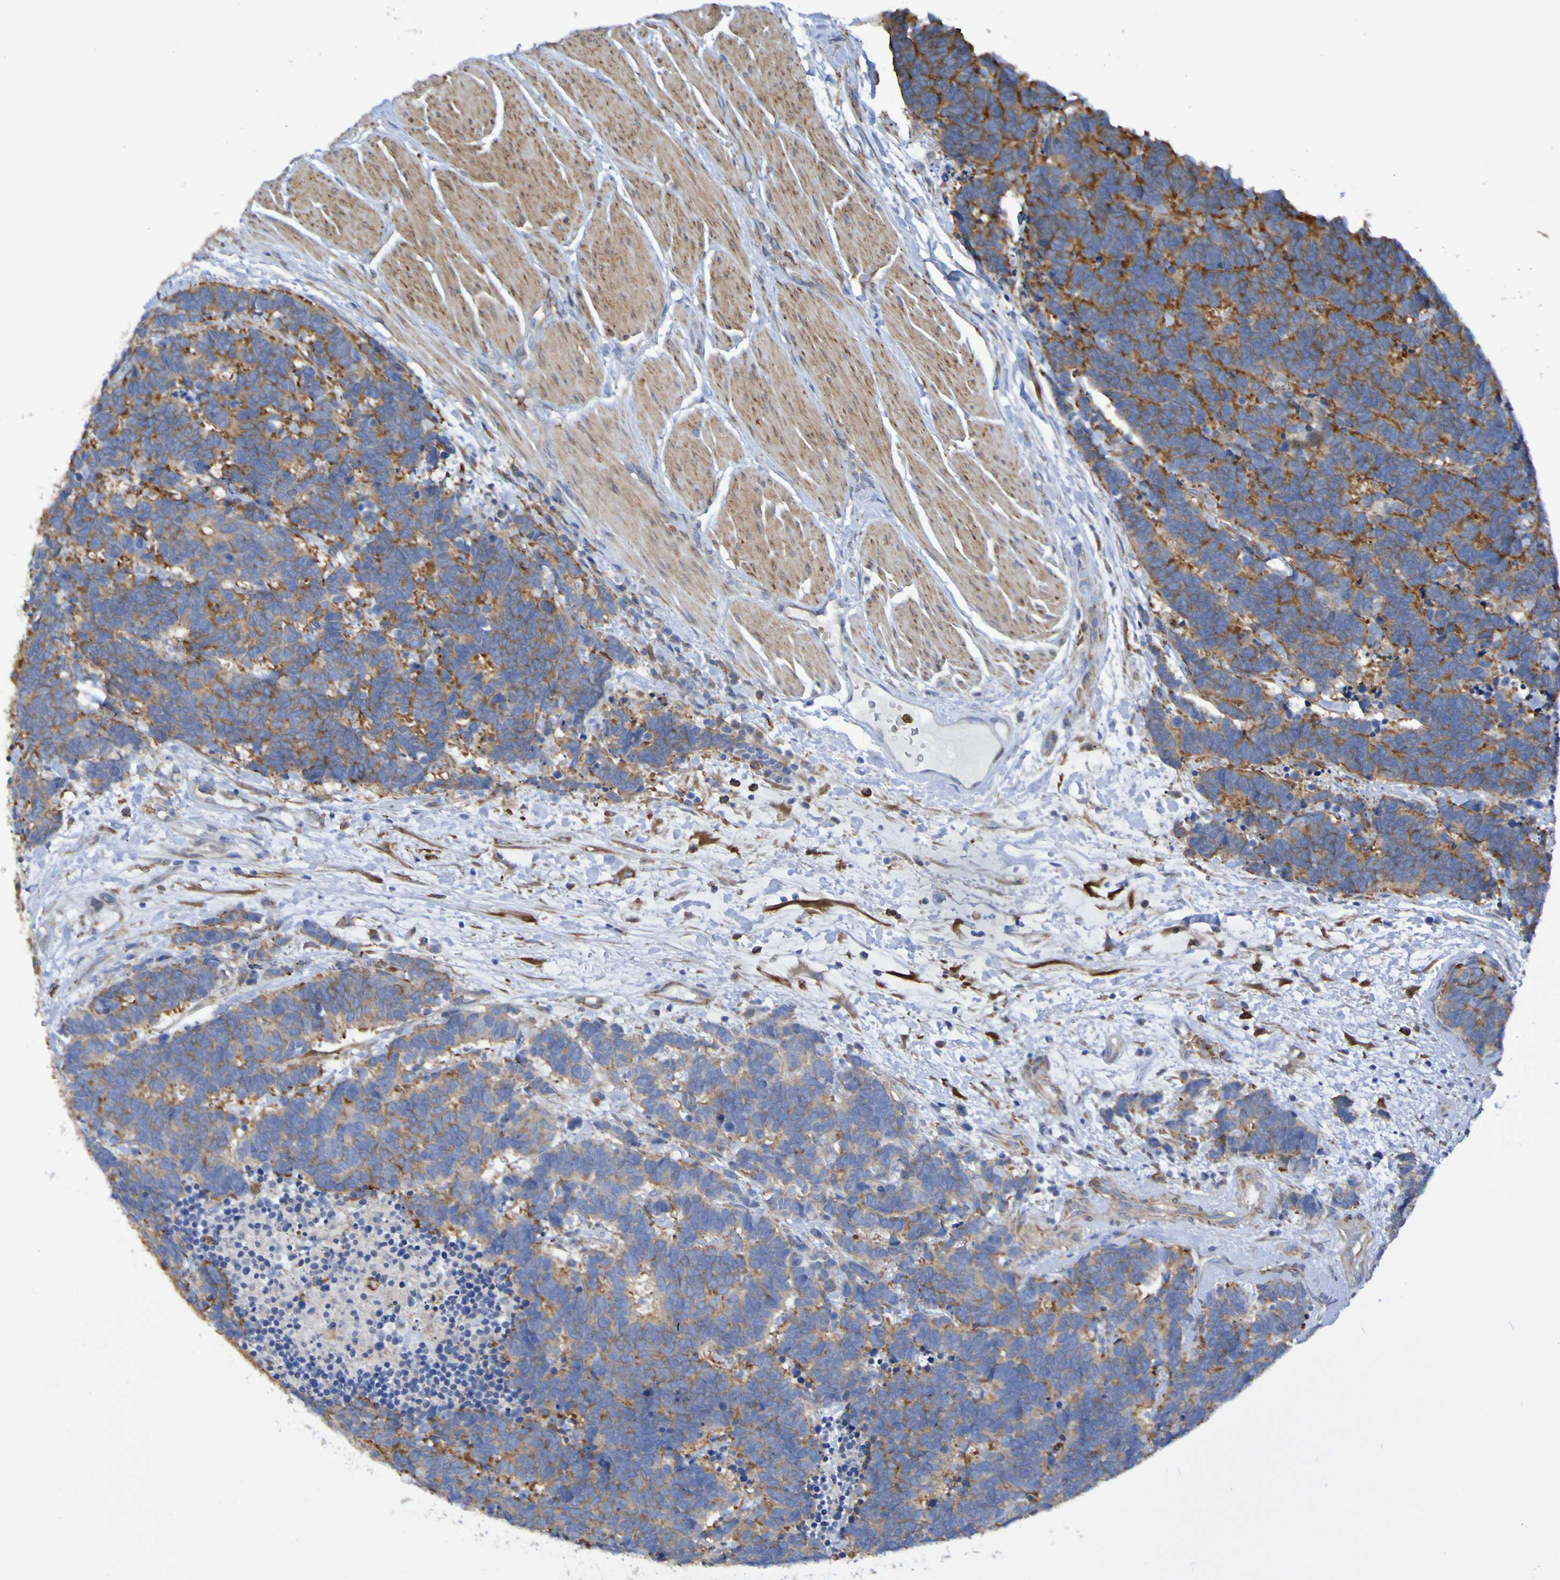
{"staining": {"intensity": "strong", "quantity": ">75%", "location": "cytoplasmic/membranous"}, "tissue": "carcinoid", "cell_type": "Tumor cells", "image_type": "cancer", "snomed": [{"axis": "morphology", "description": "Carcinoma, NOS"}, {"axis": "morphology", "description": "Carcinoid, malignant, NOS"}, {"axis": "topography", "description": "Urinary bladder"}], "caption": "A micrograph of human carcinoma stained for a protein exhibits strong cytoplasmic/membranous brown staining in tumor cells.", "gene": "SCRG1", "patient": {"sex": "male", "age": 57}}